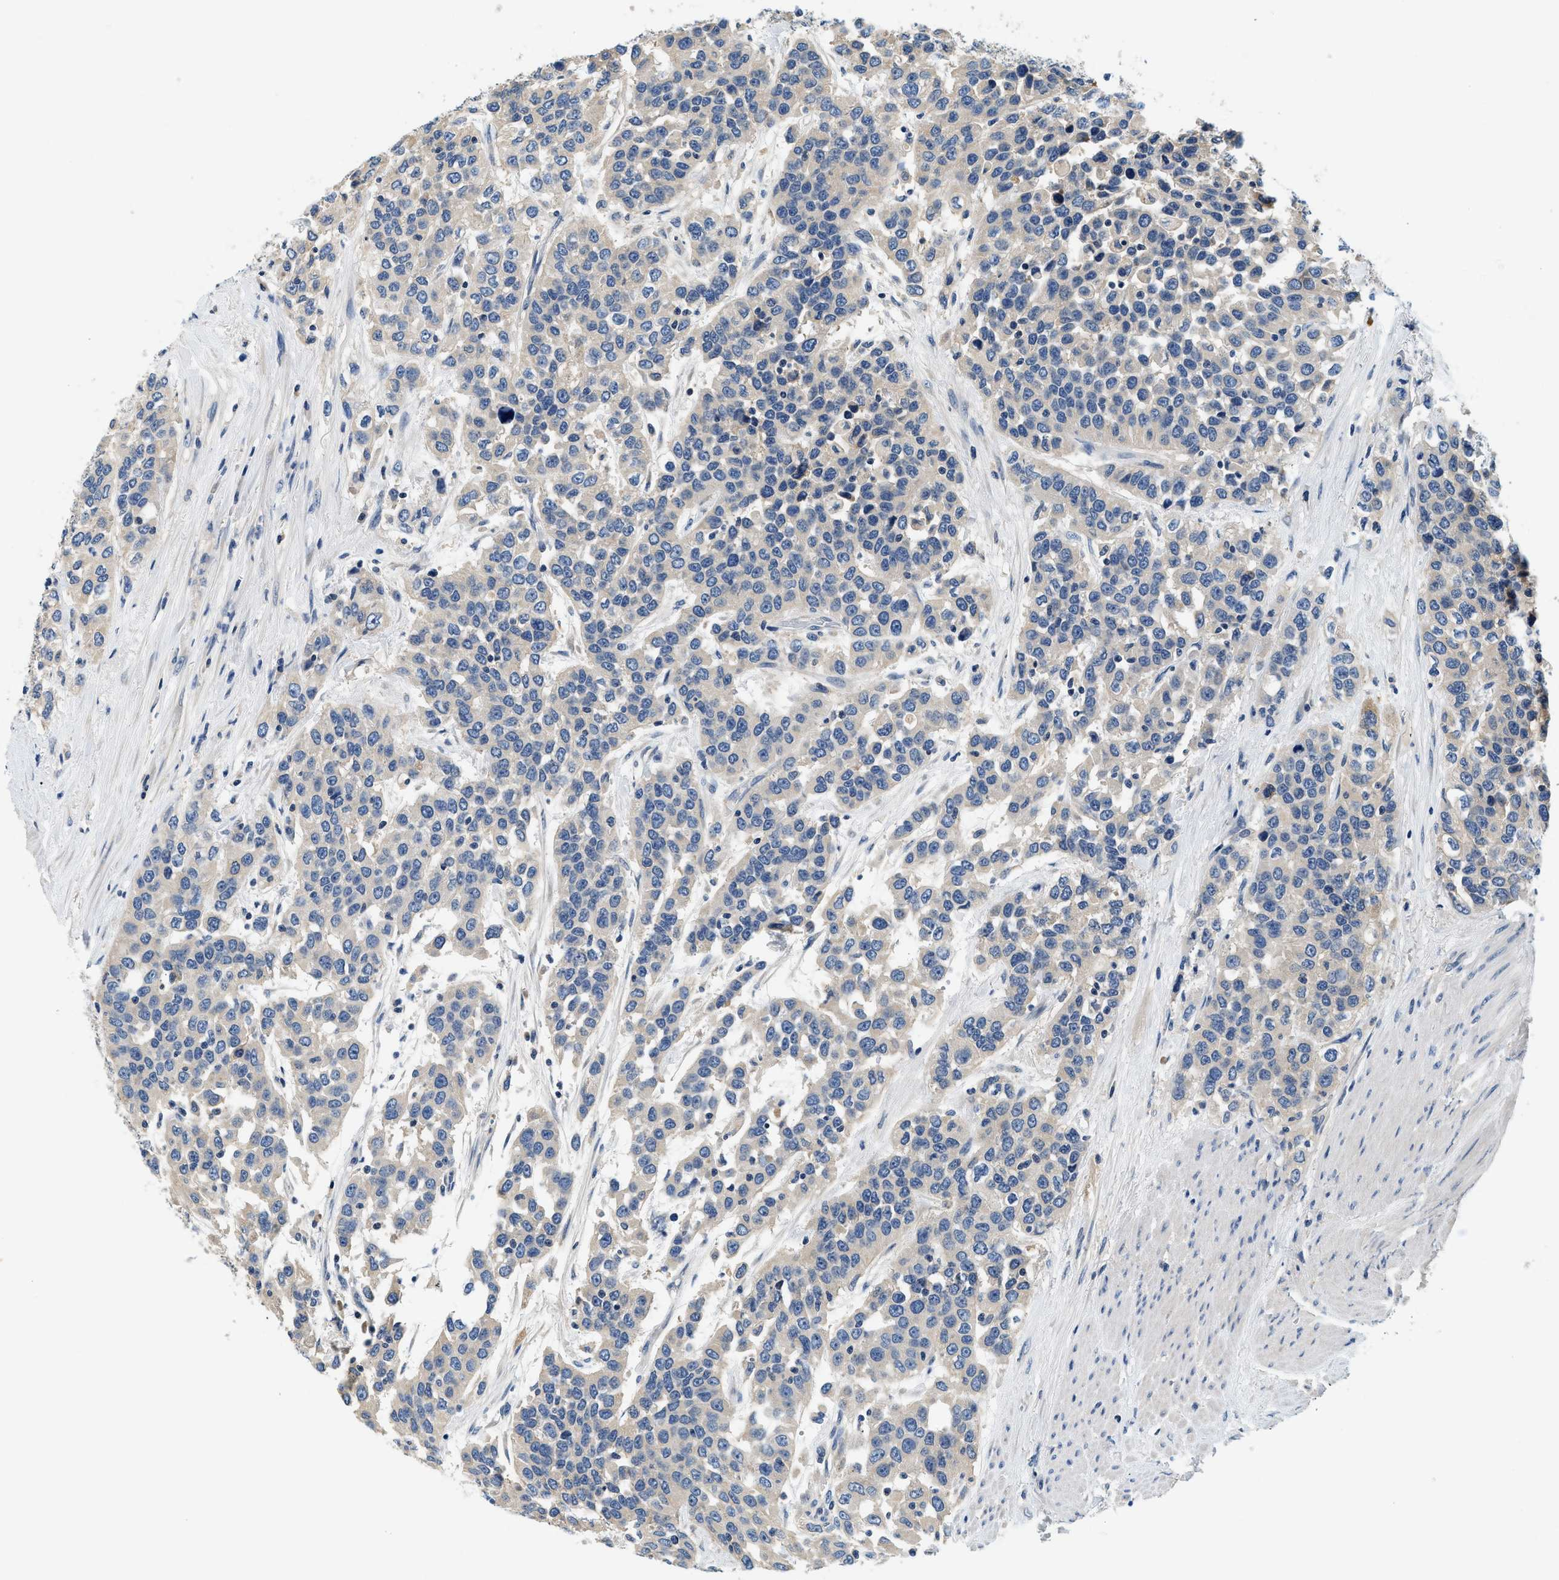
{"staining": {"intensity": "weak", "quantity": "<25%", "location": "cytoplasmic/membranous"}, "tissue": "urothelial cancer", "cell_type": "Tumor cells", "image_type": "cancer", "snomed": [{"axis": "morphology", "description": "Urothelial carcinoma, High grade"}, {"axis": "topography", "description": "Urinary bladder"}], "caption": "Tumor cells show no significant staining in high-grade urothelial carcinoma.", "gene": "SLC35E1", "patient": {"sex": "female", "age": 80}}